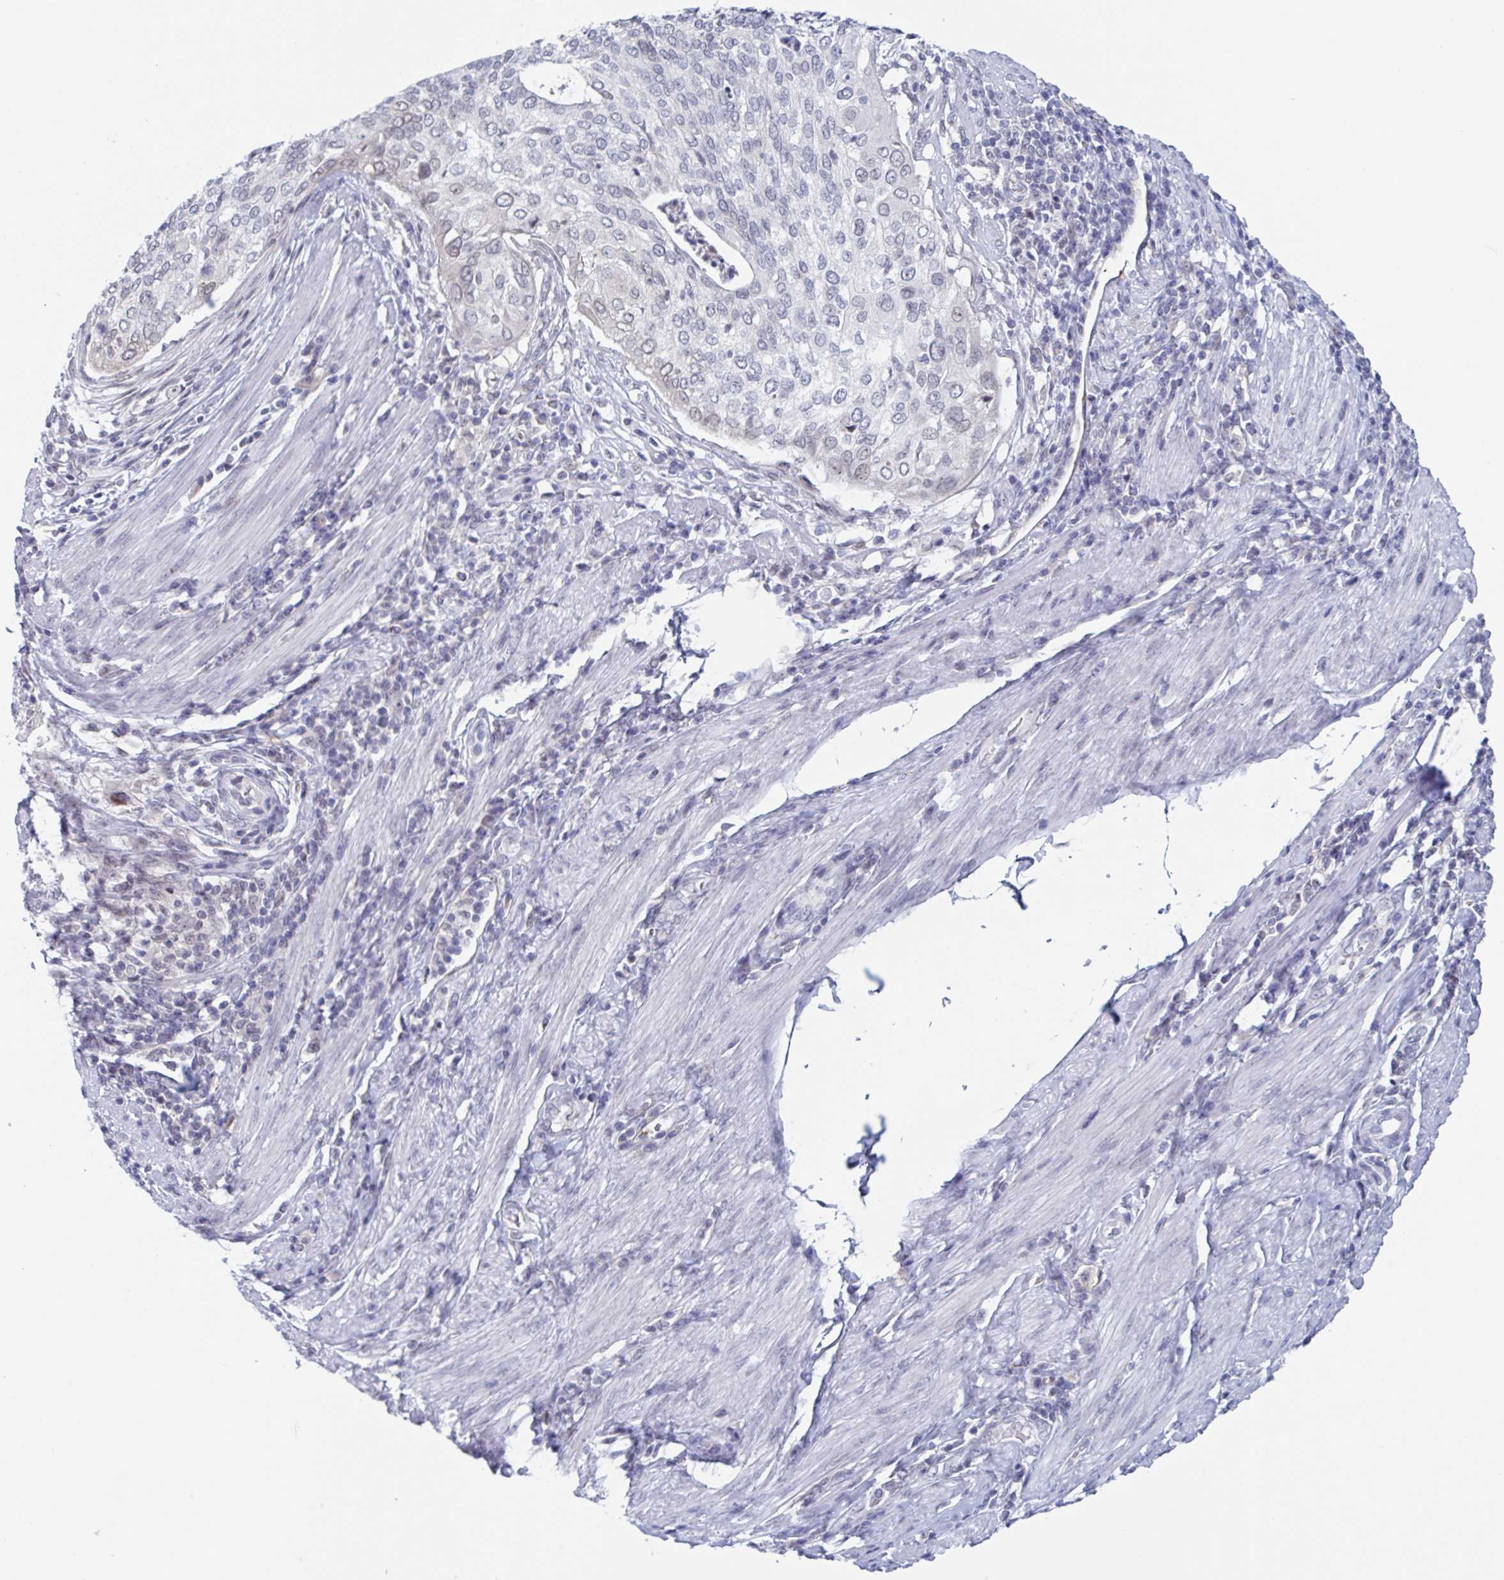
{"staining": {"intensity": "moderate", "quantity": "<25%", "location": "cytoplasmic/membranous"}, "tissue": "cervical cancer", "cell_type": "Tumor cells", "image_type": "cancer", "snomed": [{"axis": "morphology", "description": "Squamous cell carcinoma, NOS"}, {"axis": "topography", "description": "Cervix"}], "caption": "This histopathology image exhibits immunohistochemistry (IHC) staining of cervical cancer (squamous cell carcinoma), with low moderate cytoplasmic/membranous positivity in about <25% of tumor cells.", "gene": "KDM4D", "patient": {"sex": "female", "age": 38}}